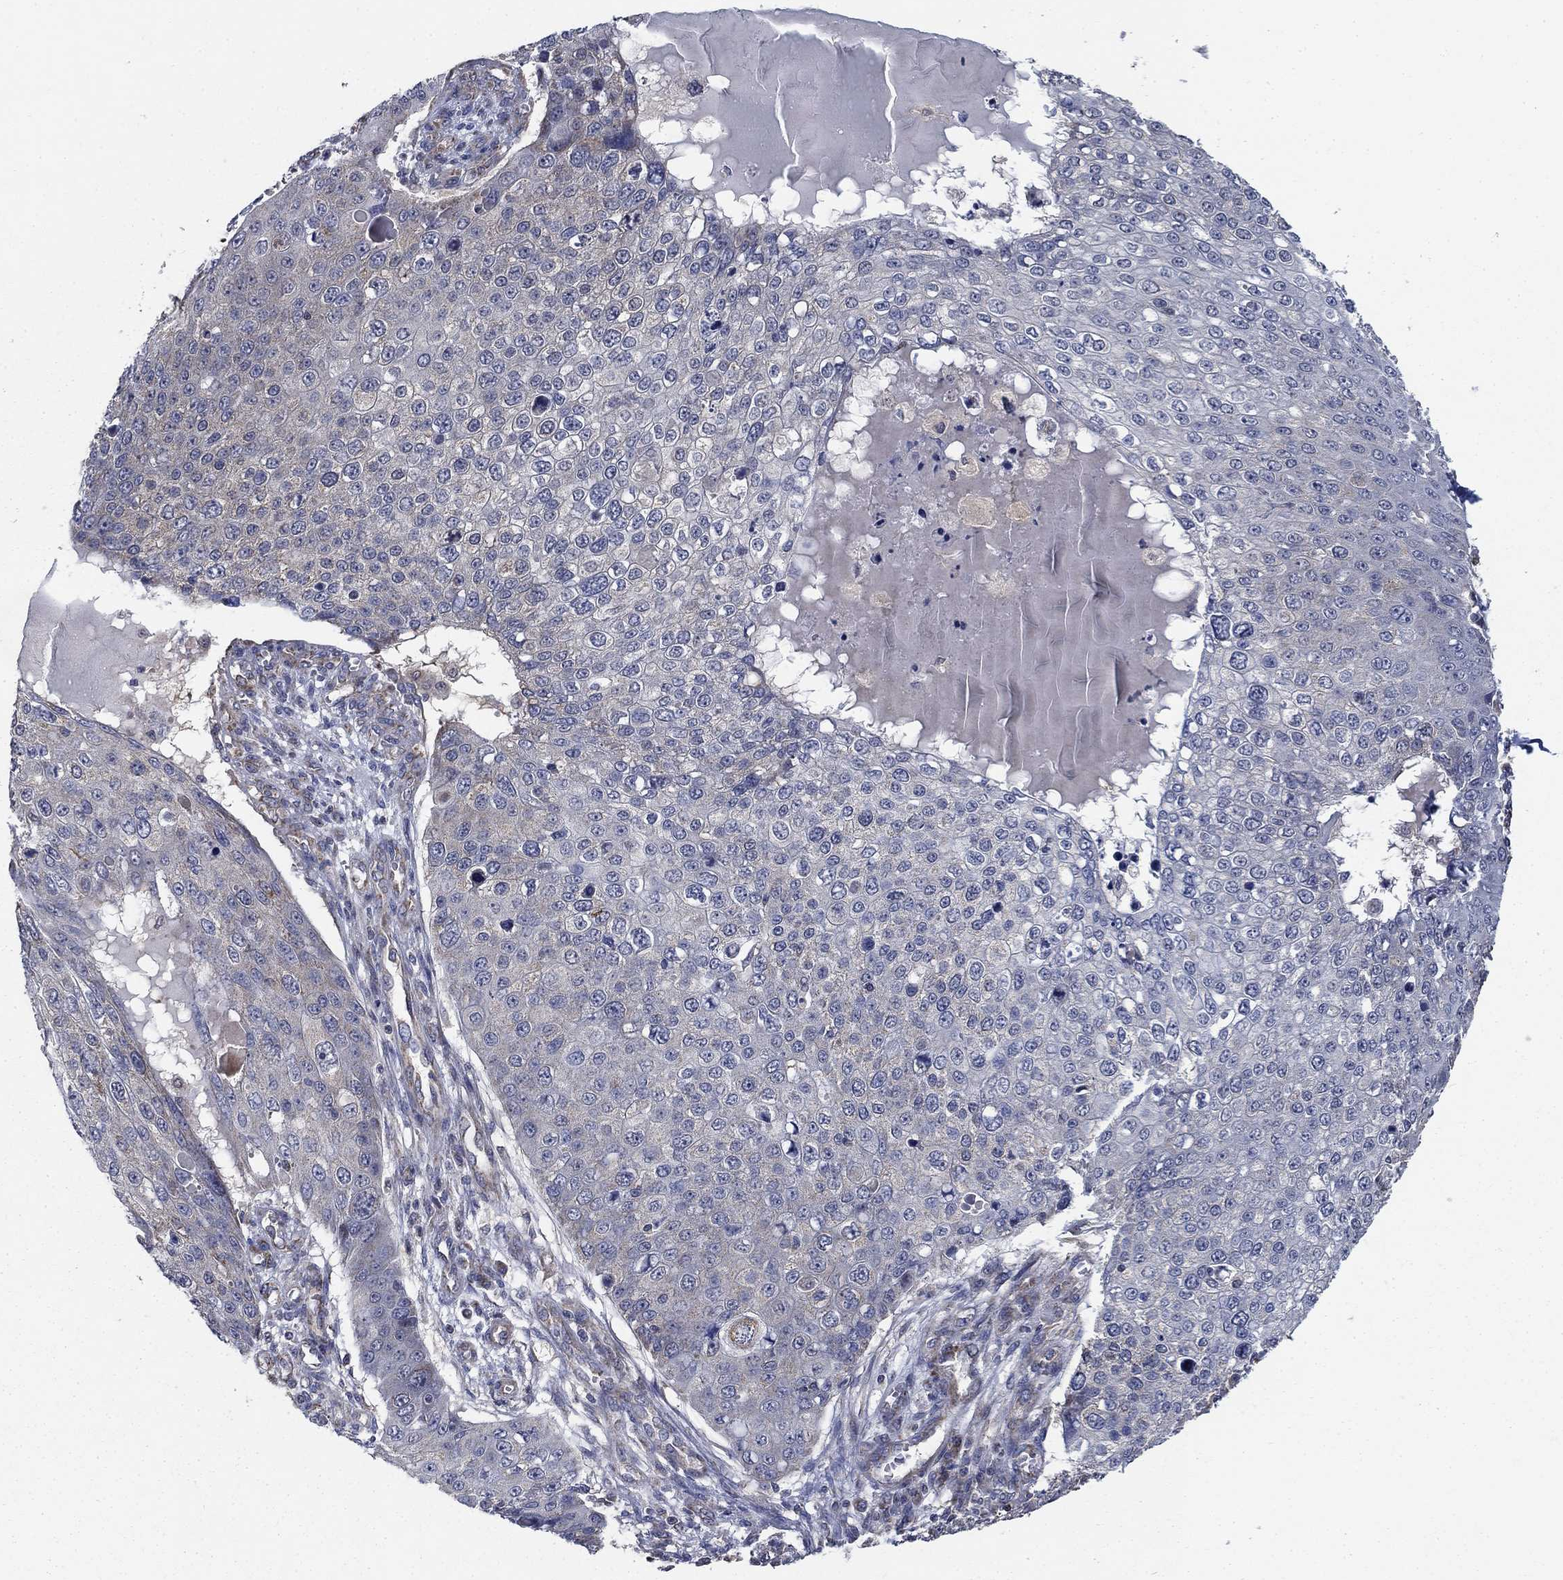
{"staining": {"intensity": "negative", "quantity": "none", "location": "none"}, "tissue": "skin cancer", "cell_type": "Tumor cells", "image_type": "cancer", "snomed": [{"axis": "morphology", "description": "Squamous cell carcinoma, NOS"}, {"axis": "topography", "description": "Skin"}], "caption": "Immunohistochemical staining of human squamous cell carcinoma (skin) shows no significant staining in tumor cells.", "gene": "NME7", "patient": {"sex": "male", "age": 71}}